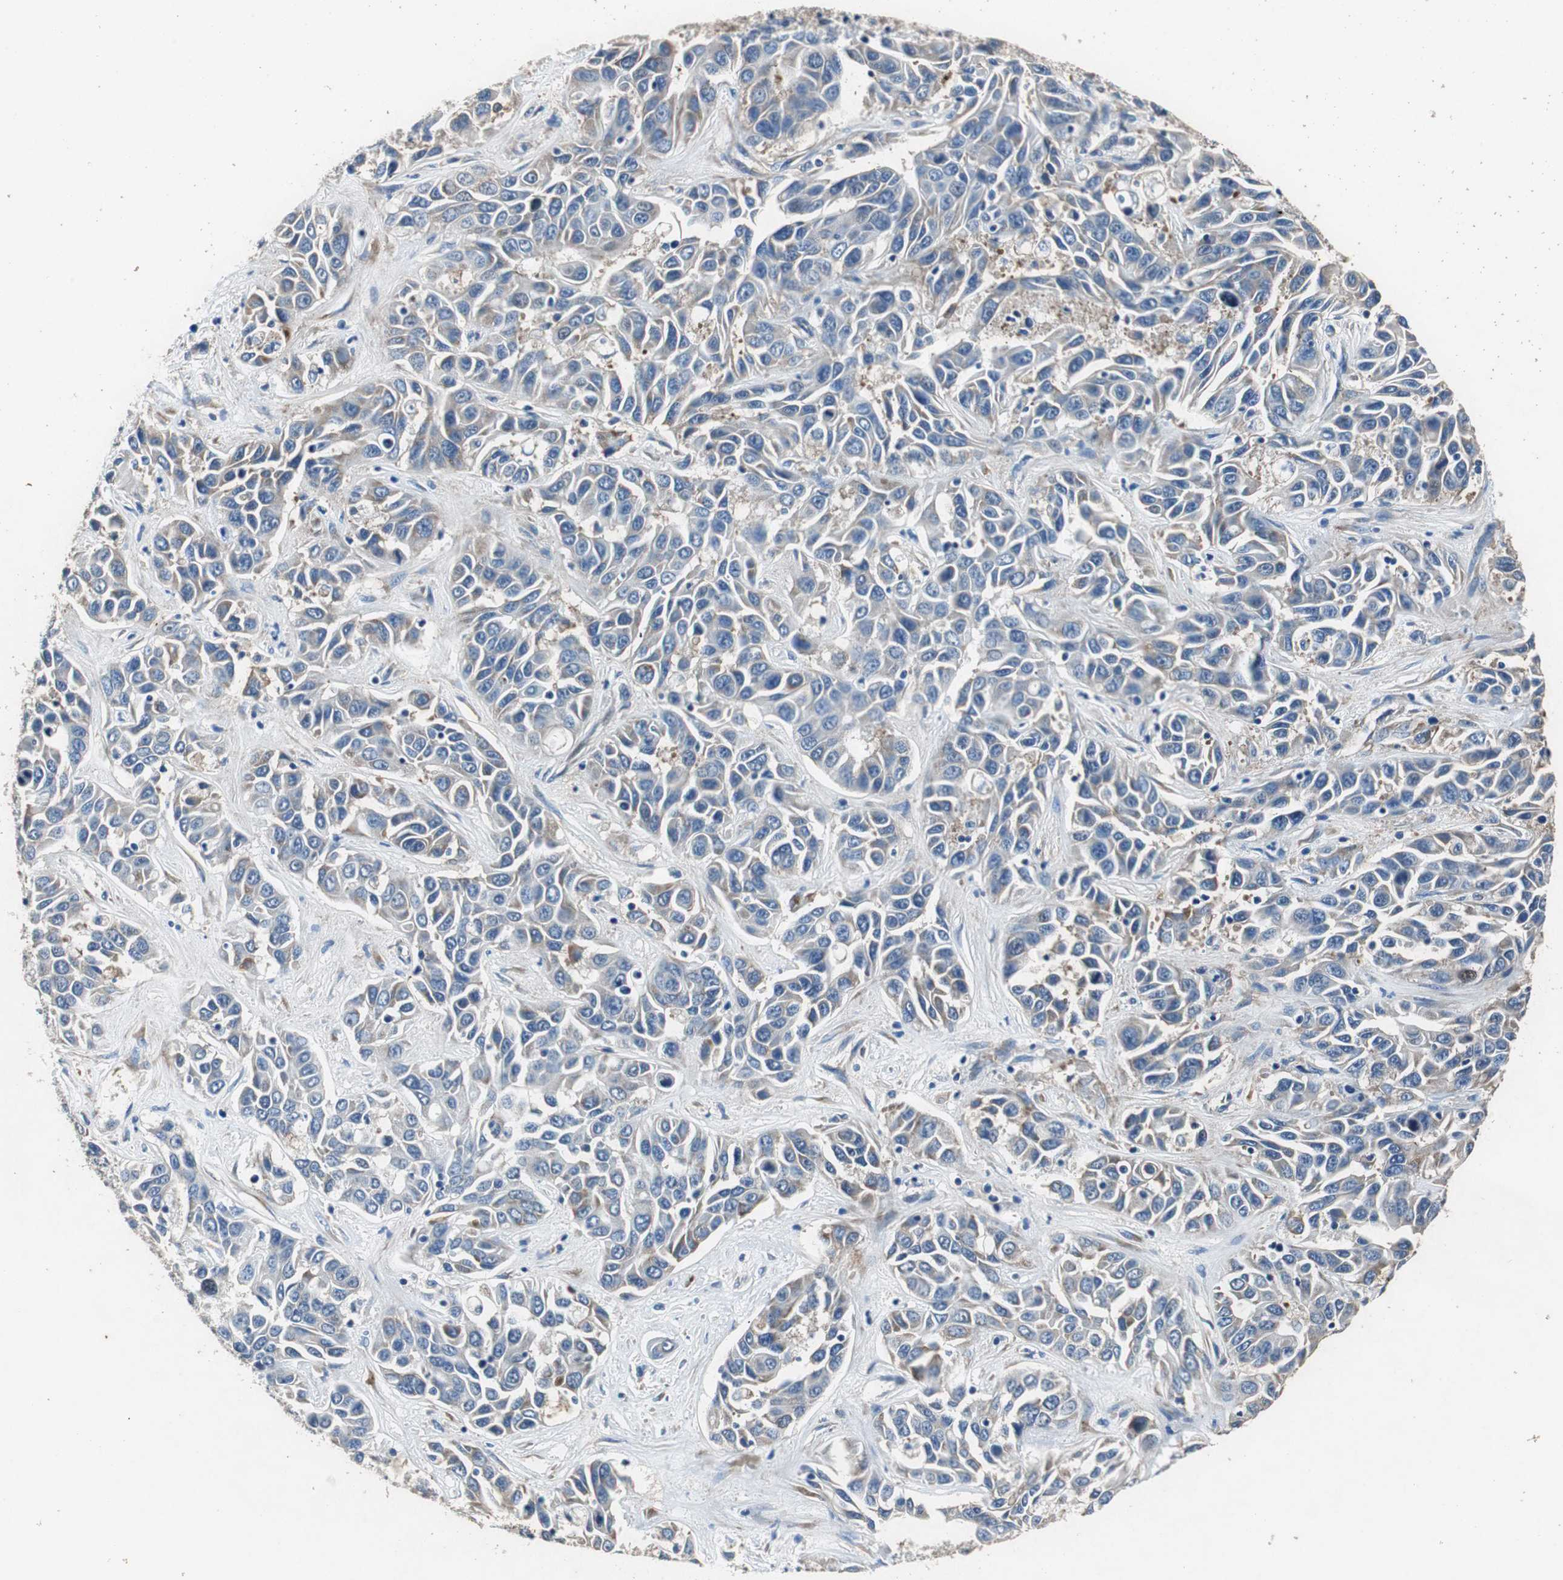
{"staining": {"intensity": "moderate", "quantity": "<25%", "location": "cytoplasmic/membranous"}, "tissue": "liver cancer", "cell_type": "Tumor cells", "image_type": "cancer", "snomed": [{"axis": "morphology", "description": "Cholangiocarcinoma"}, {"axis": "topography", "description": "Liver"}], "caption": "This is a micrograph of IHC staining of liver cholangiocarcinoma, which shows moderate staining in the cytoplasmic/membranous of tumor cells.", "gene": "RPL35", "patient": {"sex": "female", "age": 52}}